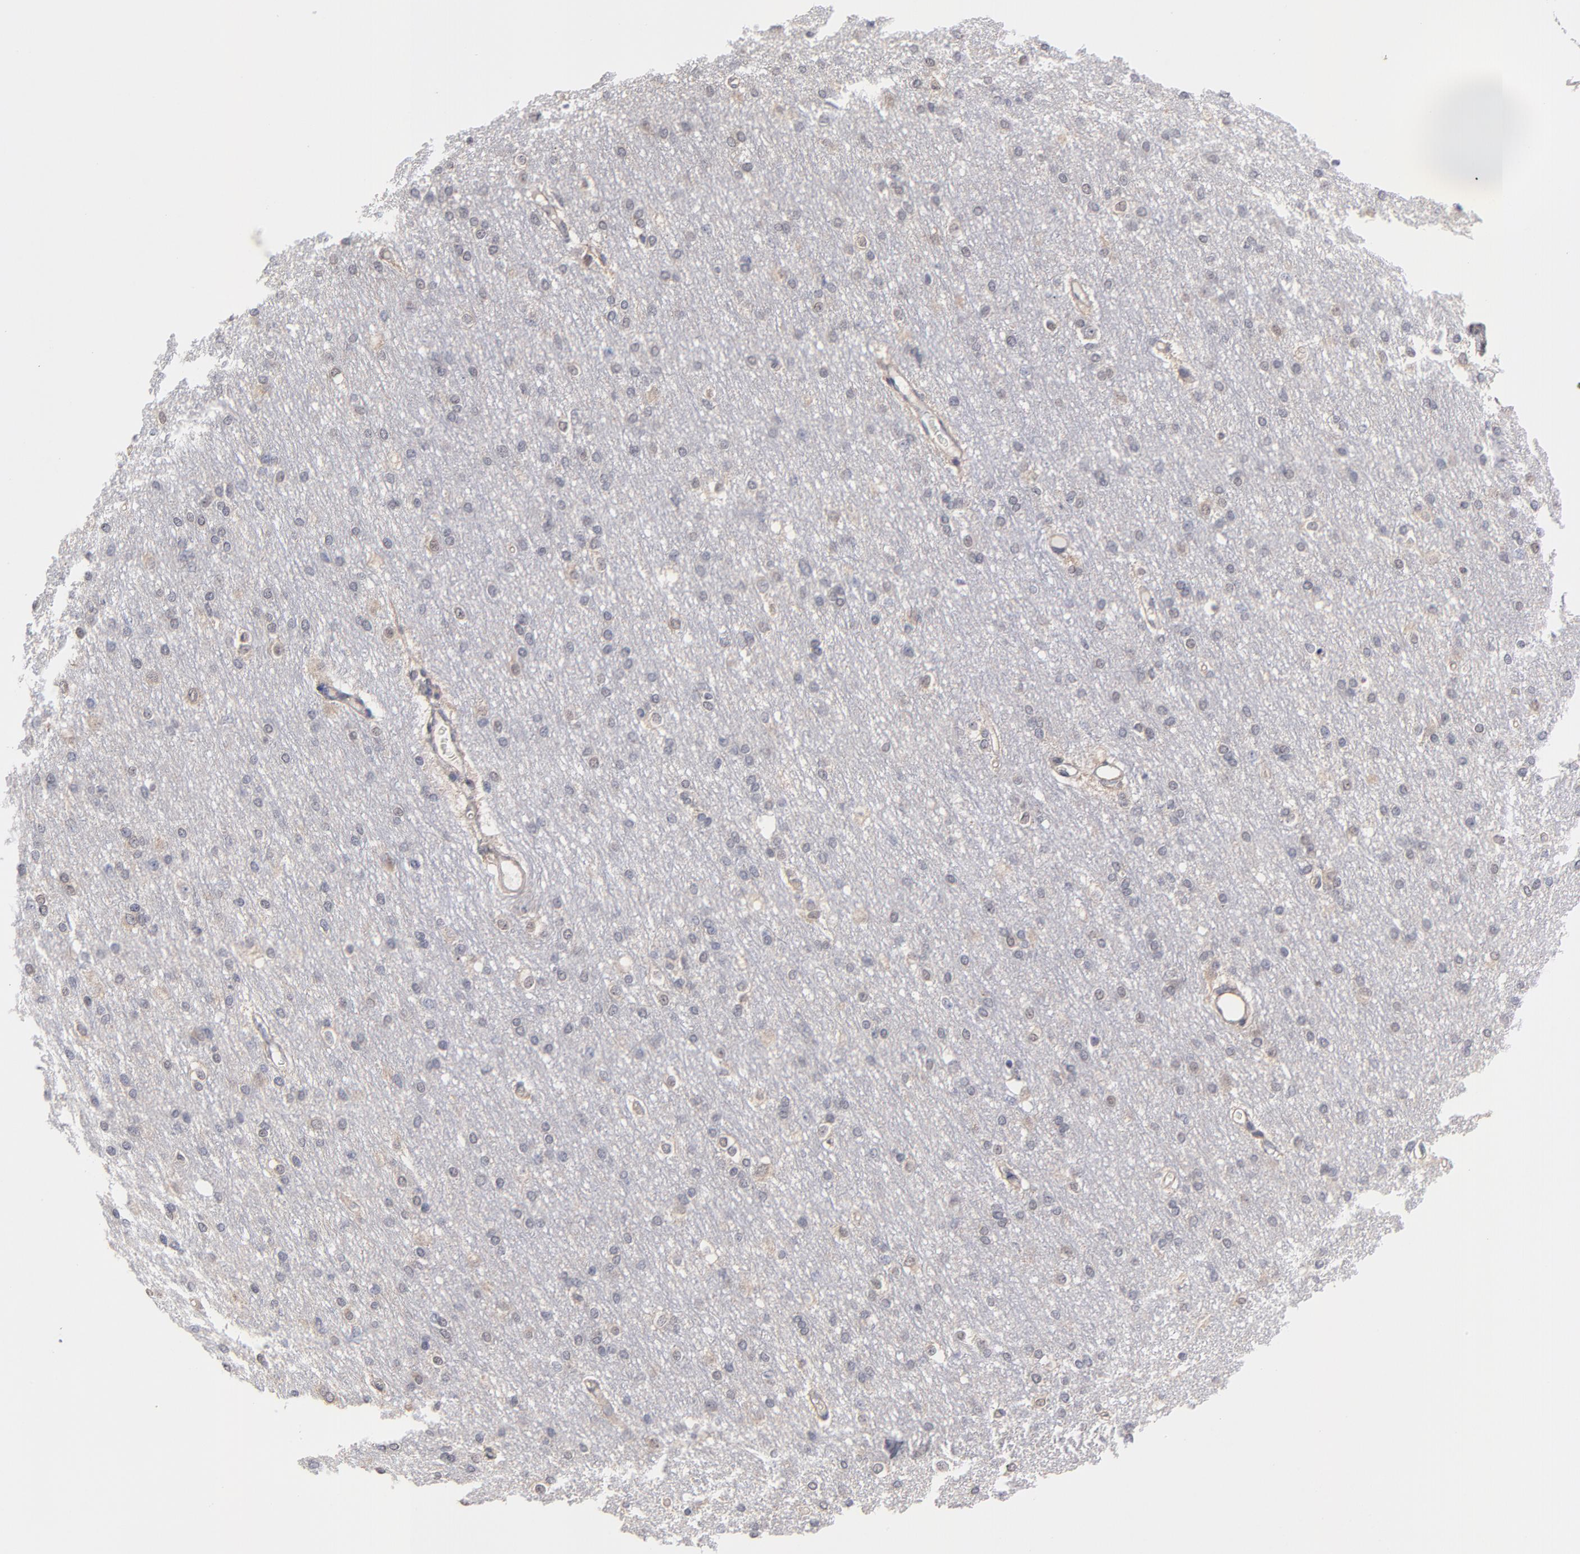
{"staining": {"intensity": "weak", "quantity": ">75%", "location": "cytoplasmic/membranous"}, "tissue": "cerebral cortex", "cell_type": "Endothelial cells", "image_type": "normal", "snomed": [{"axis": "morphology", "description": "Normal tissue, NOS"}, {"axis": "morphology", "description": "Inflammation, NOS"}, {"axis": "topography", "description": "Cerebral cortex"}], "caption": "Immunohistochemical staining of unremarkable human cerebral cortex exhibits low levels of weak cytoplasmic/membranous positivity in about >75% of endothelial cells. The staining was performed using DAB to visualize the protein expression in brown, while the nuclei were stained in blue with hematoxylin (Magnification: 20x).", "gene": "ZNF157", "patient": {"sex": "male", "age": 6}}